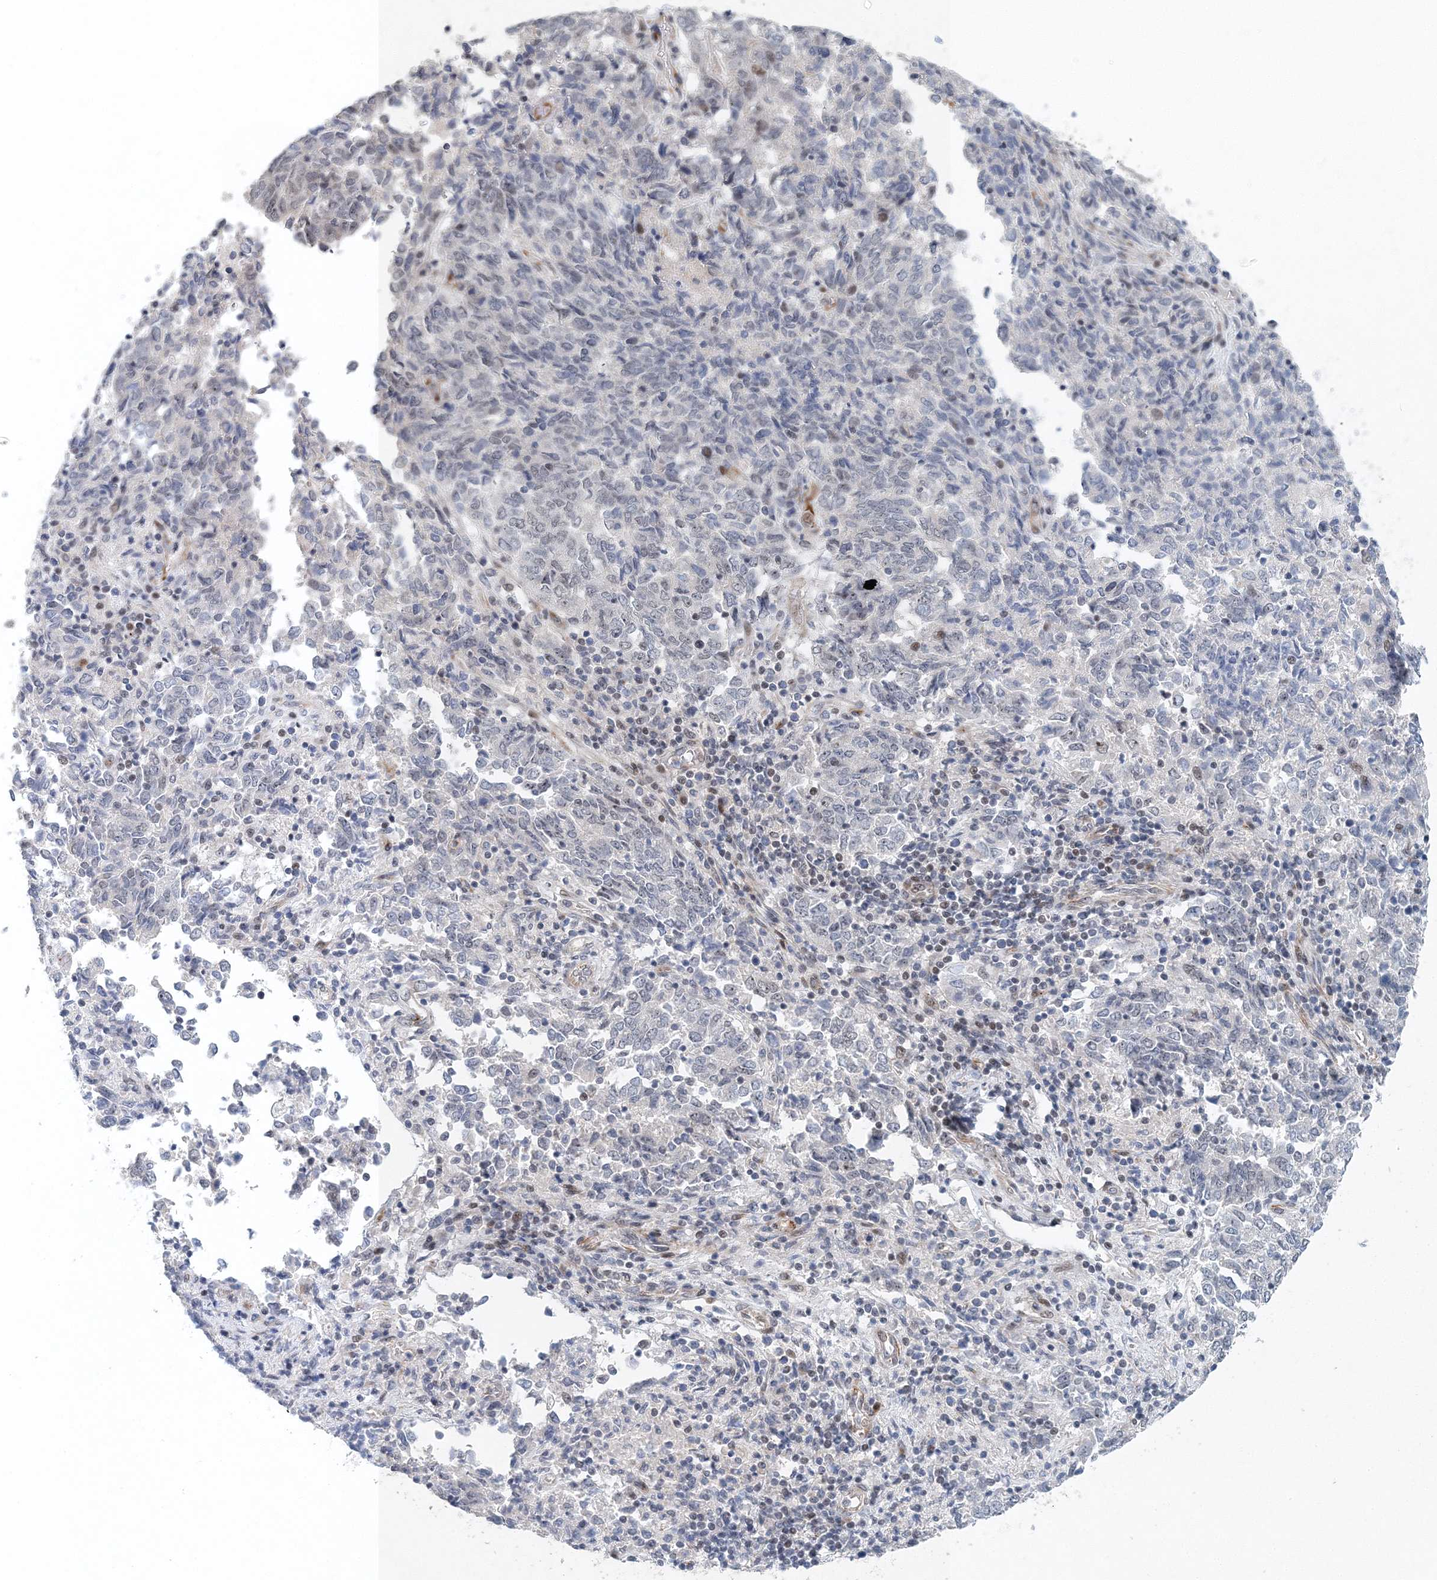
{"staining": {"intensity": "weak", "quantity": "<25%", "location": "nuclear"}, "tissue": "endometrial cancer", "cell_type": "Tumor cells", "image_type": "cancer", "snomed": [{"axis": "morphology", "description": "Adenocarcinoma, NOS"}, {"axis": "topography", "description": "Endometrium"}], "caption": "Immunohistochemistry (IHC) image of human endometrial adenocarcinoma stained for a protein (brown), which displays no positivity in tumor cells.", "gene": "UIMC1", "patient": {"sex": "female", "age": 80}}